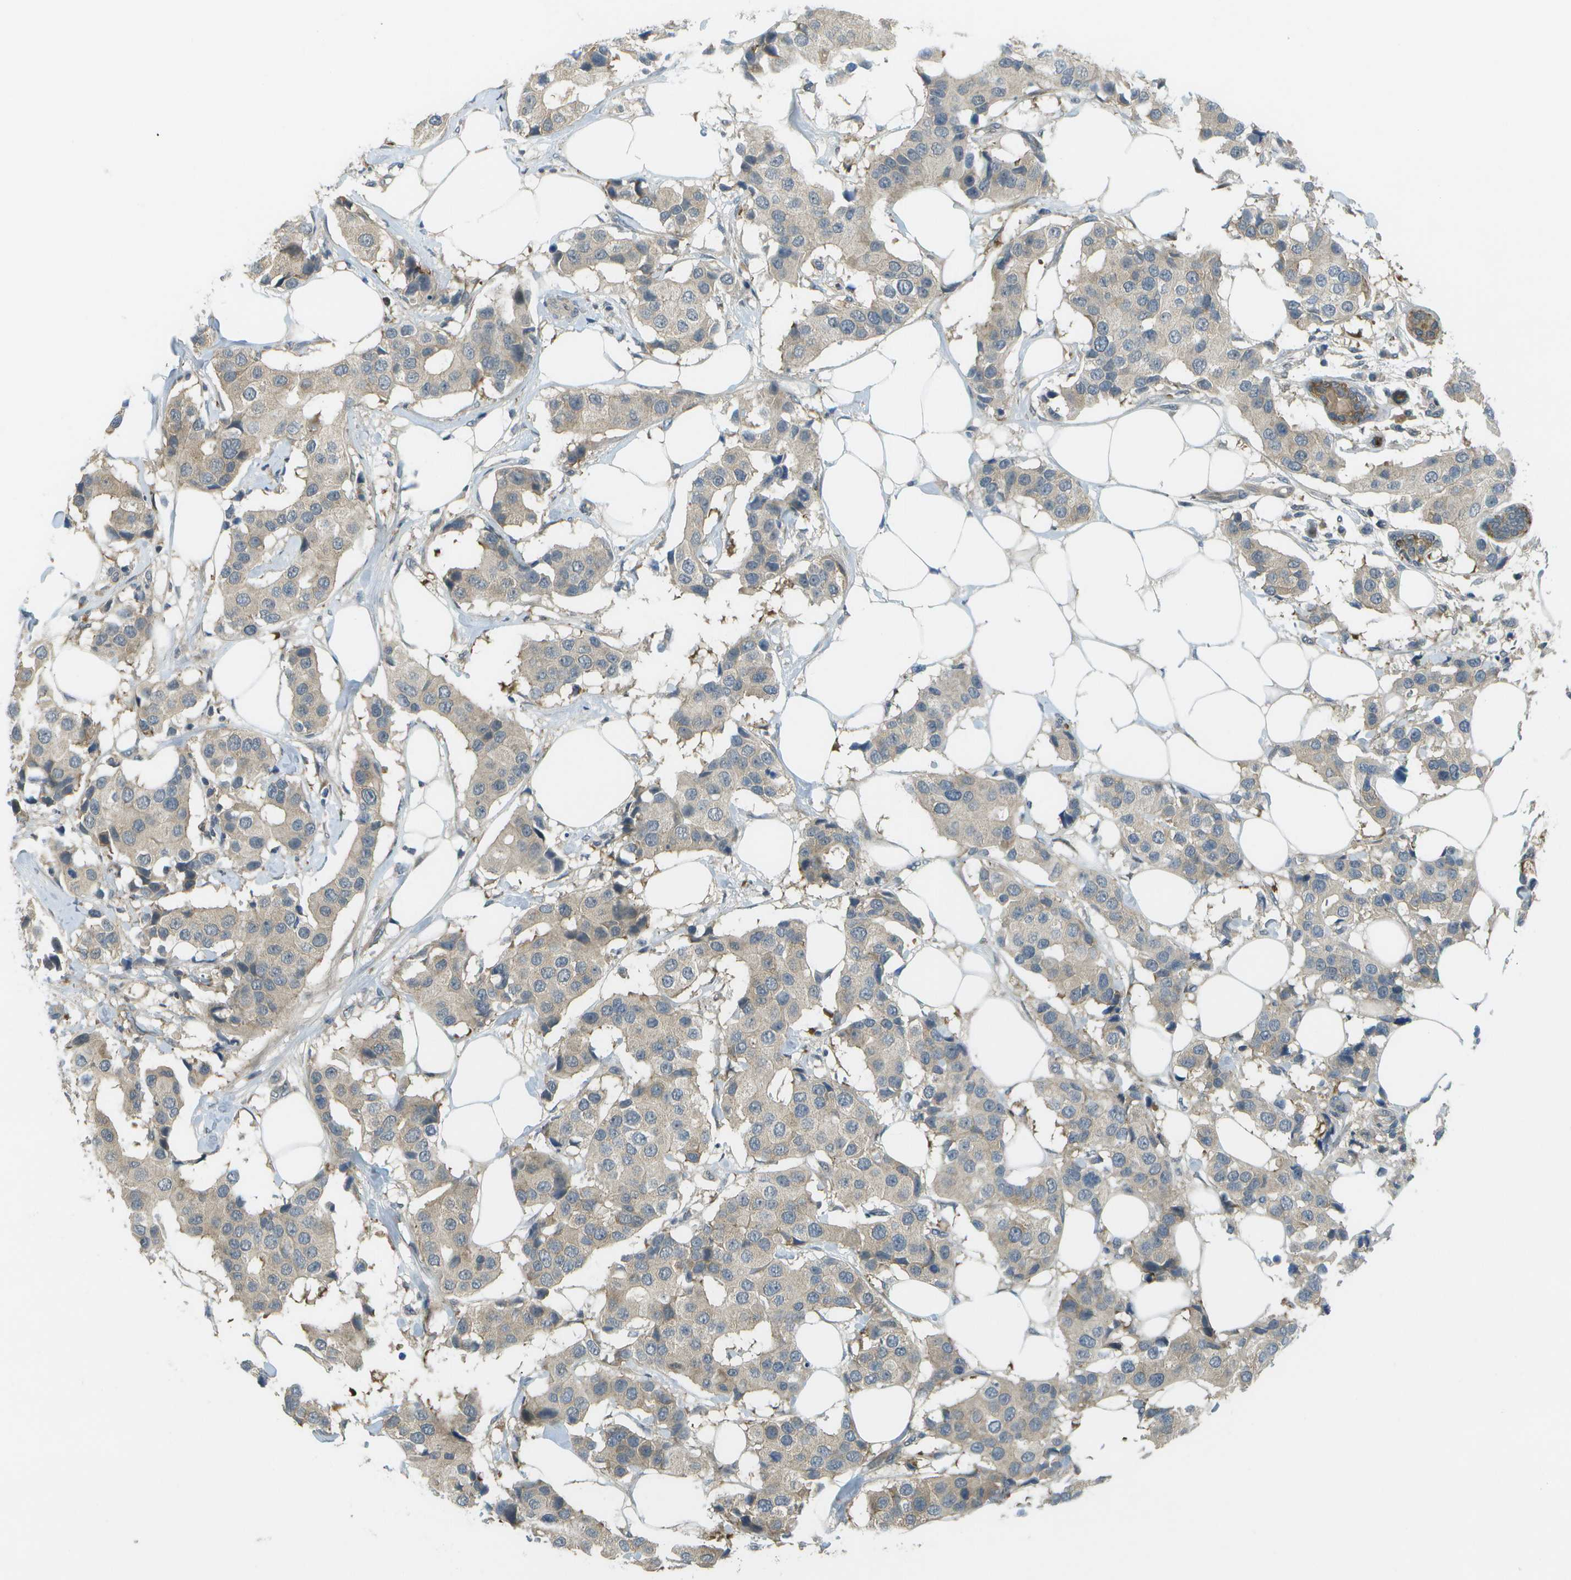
{"staining": {"intensity": "weak", "quantity": "25%-75%", "location": "cytoplasmic/membranous"}, "tissue": "breast cancer", "cell_type": "Tumor cells", "image_type": "cancer", "snomed": [{"axis": "morphology", "description": "Normal tissue, NOS"}, {"axis": "morphology", "description": "Duct carcinoma"}, {"axis": "topography", "description": "Breast"}], "caption": "A brown stain labels weak cytoplasmic/membranous expression of a protein in human breast invasive ductal carcinoma tumor cells.", "gene": "WNK2", "patient": {"sex": "female", "age": 39}}